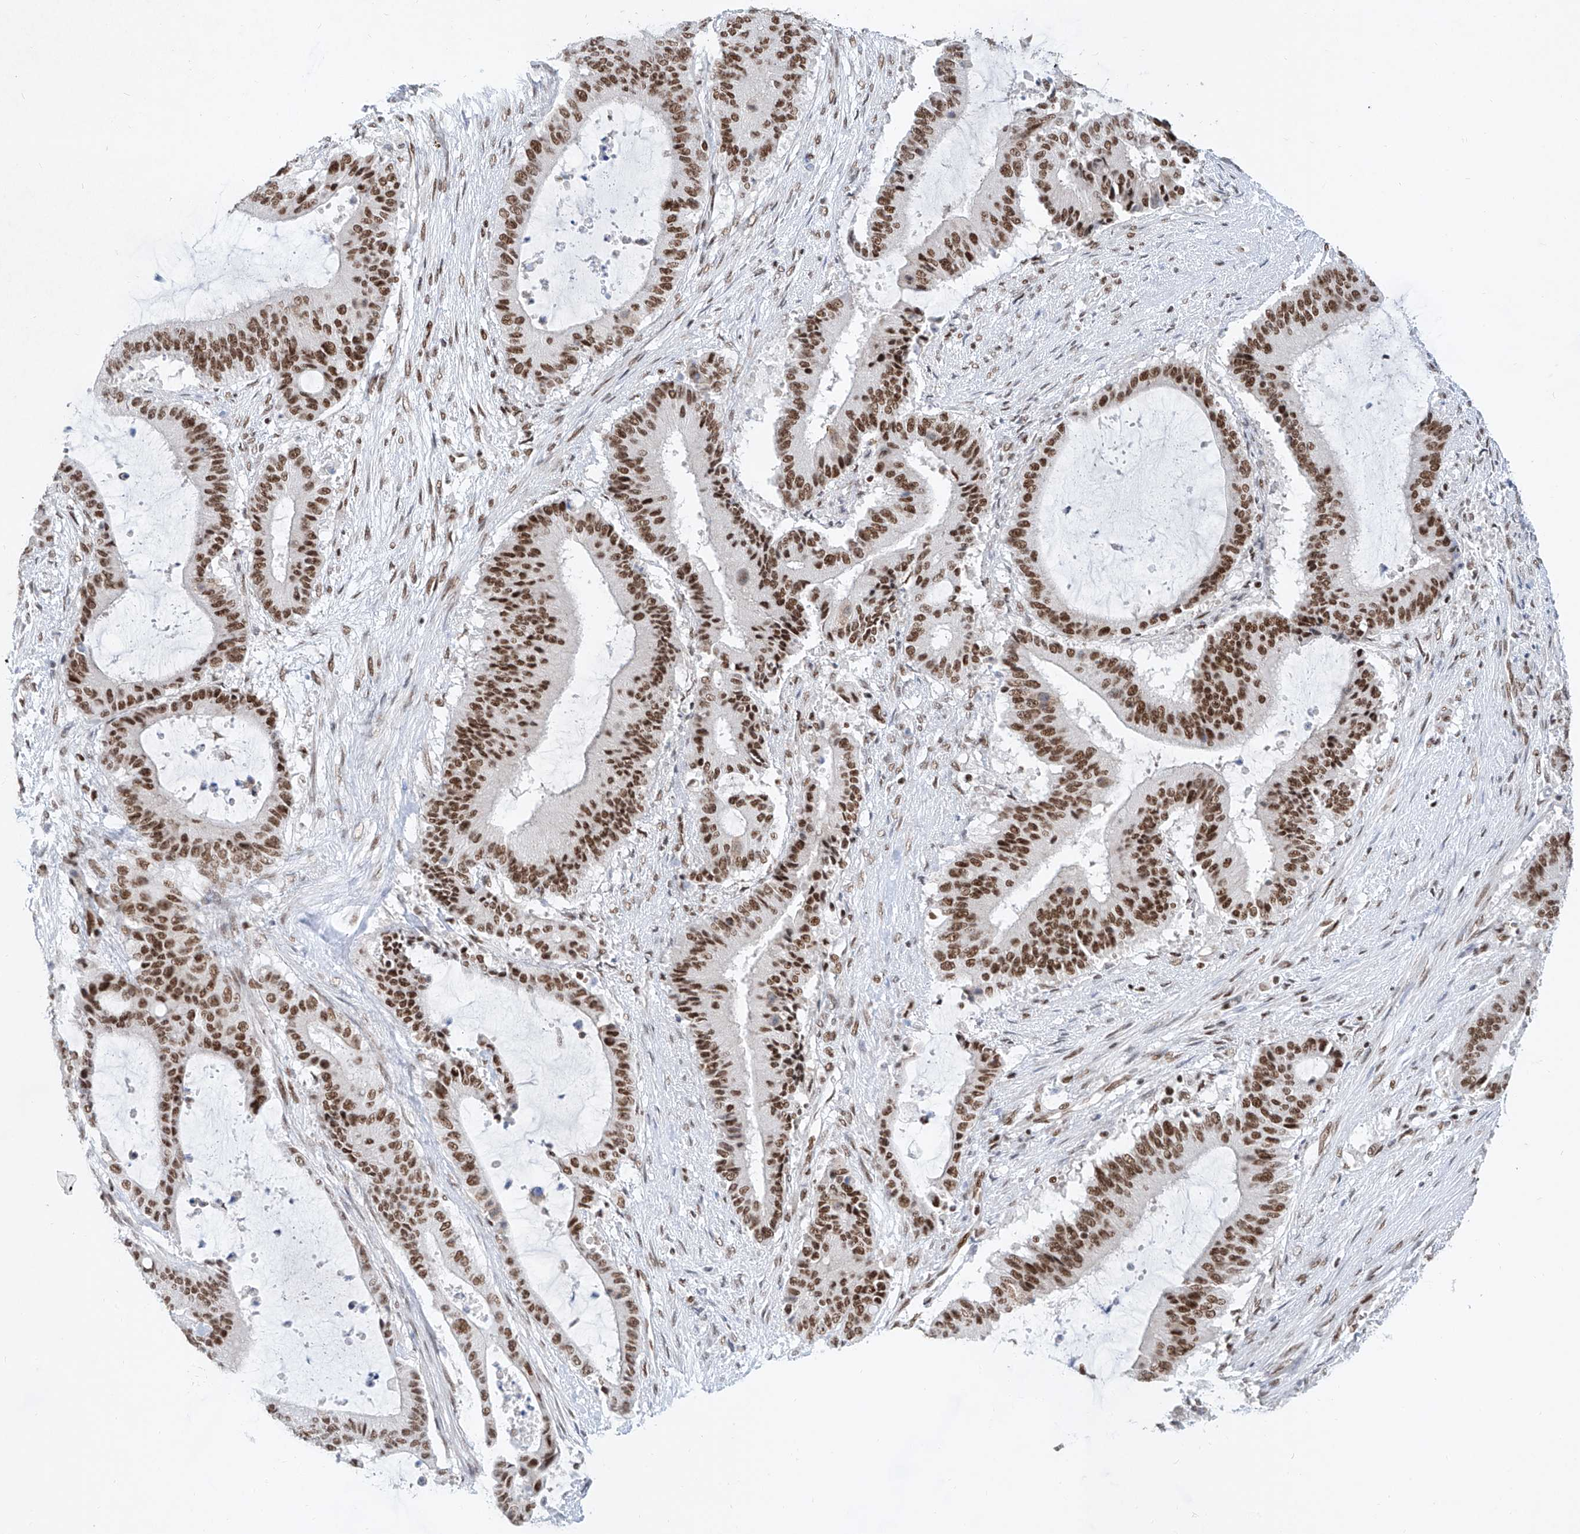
{"staining": {"intensity": "strong", "quantity": ">75%", "location": "nuclear"}, "tissue": "liver cancer", "cell_type": "Tumor cells", "image_type": "cancer", "snomed": [{"axis": "morphology", "description": "Normal tissue, NOS"}, {"axis": "morphology", "description": "Cholangiocarcinoma"}, {"axis": "topography", "description": "Liver"}, {"axis": "topography", "description": "Peripheral nerve tissue"}], "caption": "Liver cancer stained with a brown dye shows strong nuclear positive expression in about >75% of tumor cells.", "gene": "TAF4", "patient": {"sex": "female", "age": 73}}